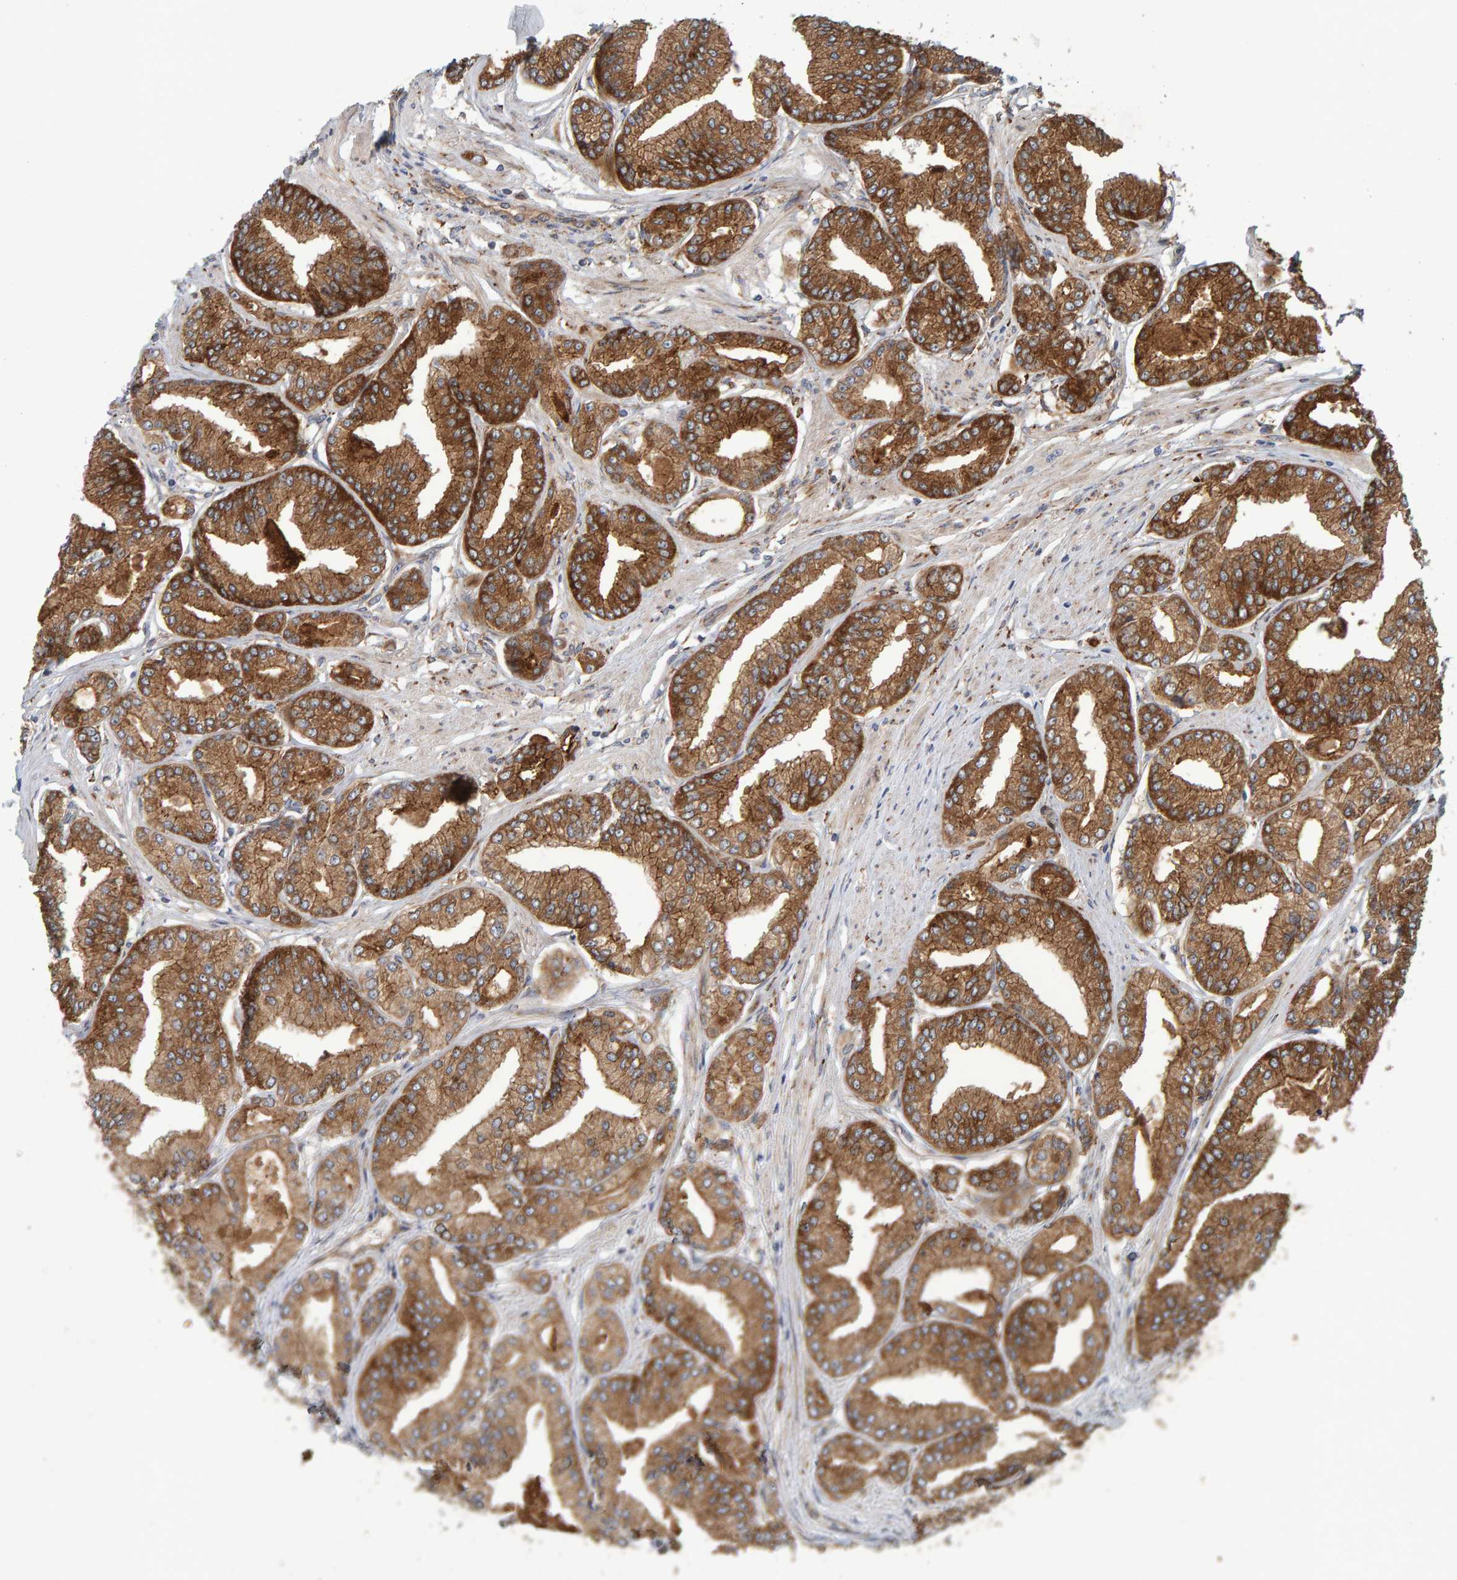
{"staining": {"intensity": "strong", "quantity": ">75%", "location": "cytoplasmic/membranous"}, "tissue": "prostate cancer", "cell_type": "Tumor cells", "image_type": "cancer", "snomed": [{"axis": "morphology", "description": "Adenocarcinoma, Low grade"}, {"axis": "topography", "description": "Prostate"}], "caption": "Immunohistochemistry (IHC) histopathology image of neoplastic tissue: prostate cancer stained using immunohistochemistry (IHC) displays high levels of strong protein expression localized specifically in the cytoplasmic/membranous of tumor cells, appearing as a cytoplasmic/membranous brown color.", "gene": "BAIAP2", "patient": {"sex": "male", "age": 52}}